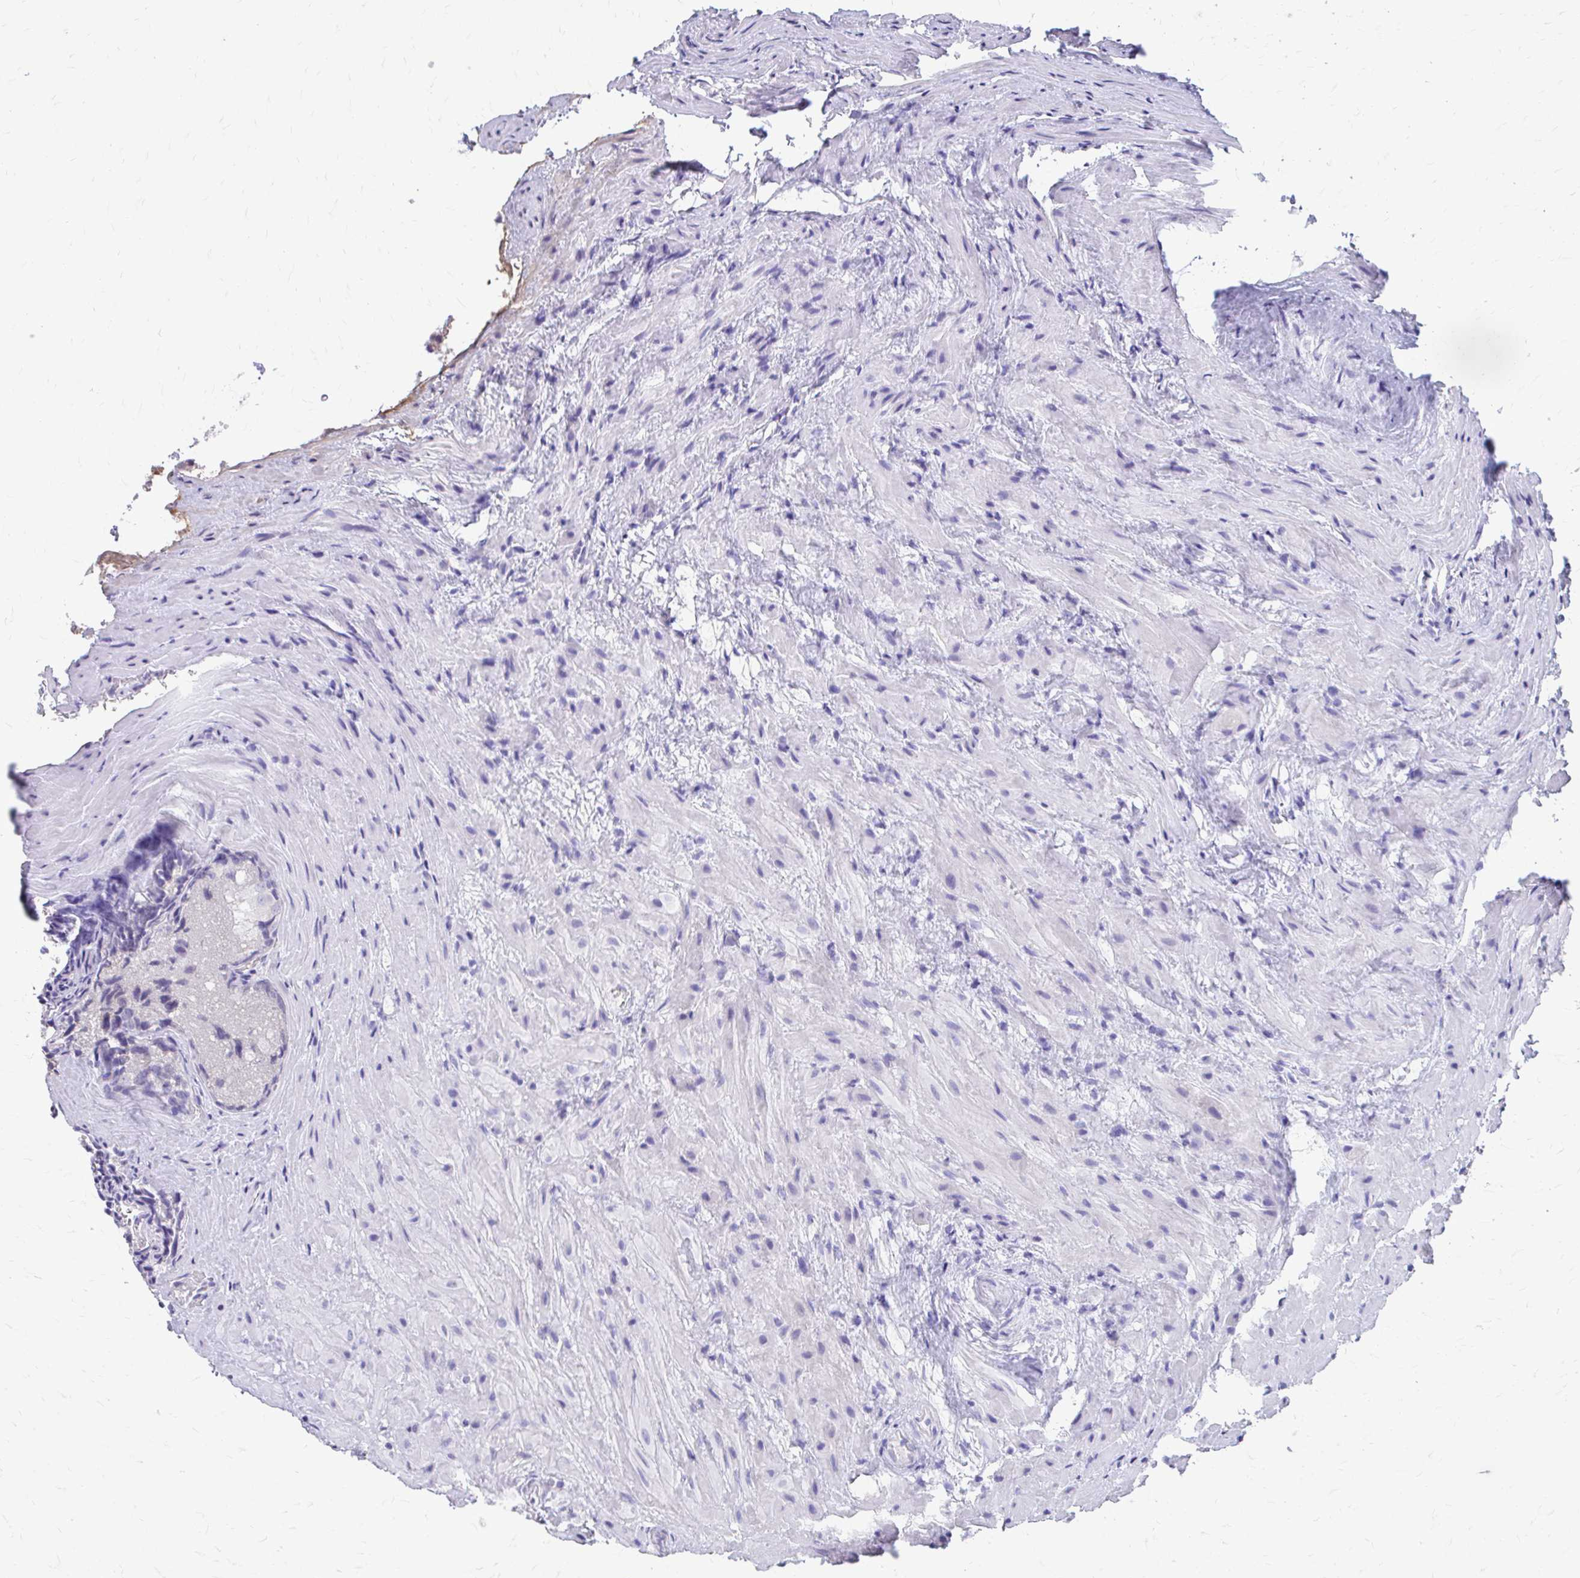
{"staining": {"intensity": "negative", "quantity": "none", "location": "none"}, "tissue": "seminal vesicle", "cell_type": "Glandular cells", "image_type": "normal", "snomed": [{"axis": "morphology", "description": "Normal tissue, NOS"}, {"axis": "topography", "description": "Seminal veicle"}], "caption": "High power microscopy micrograph of an IHC histopathology image of unremarkable seminal vesicle, revealing no significant expression in glandular cells. The staining is performed using DAB (3,3'-diaminobenzidine) brown chromogen with nuclei counter-stained in using hematoxylin.", "gene": "CFH", "patient": {"sex": "male", "age": 47}}